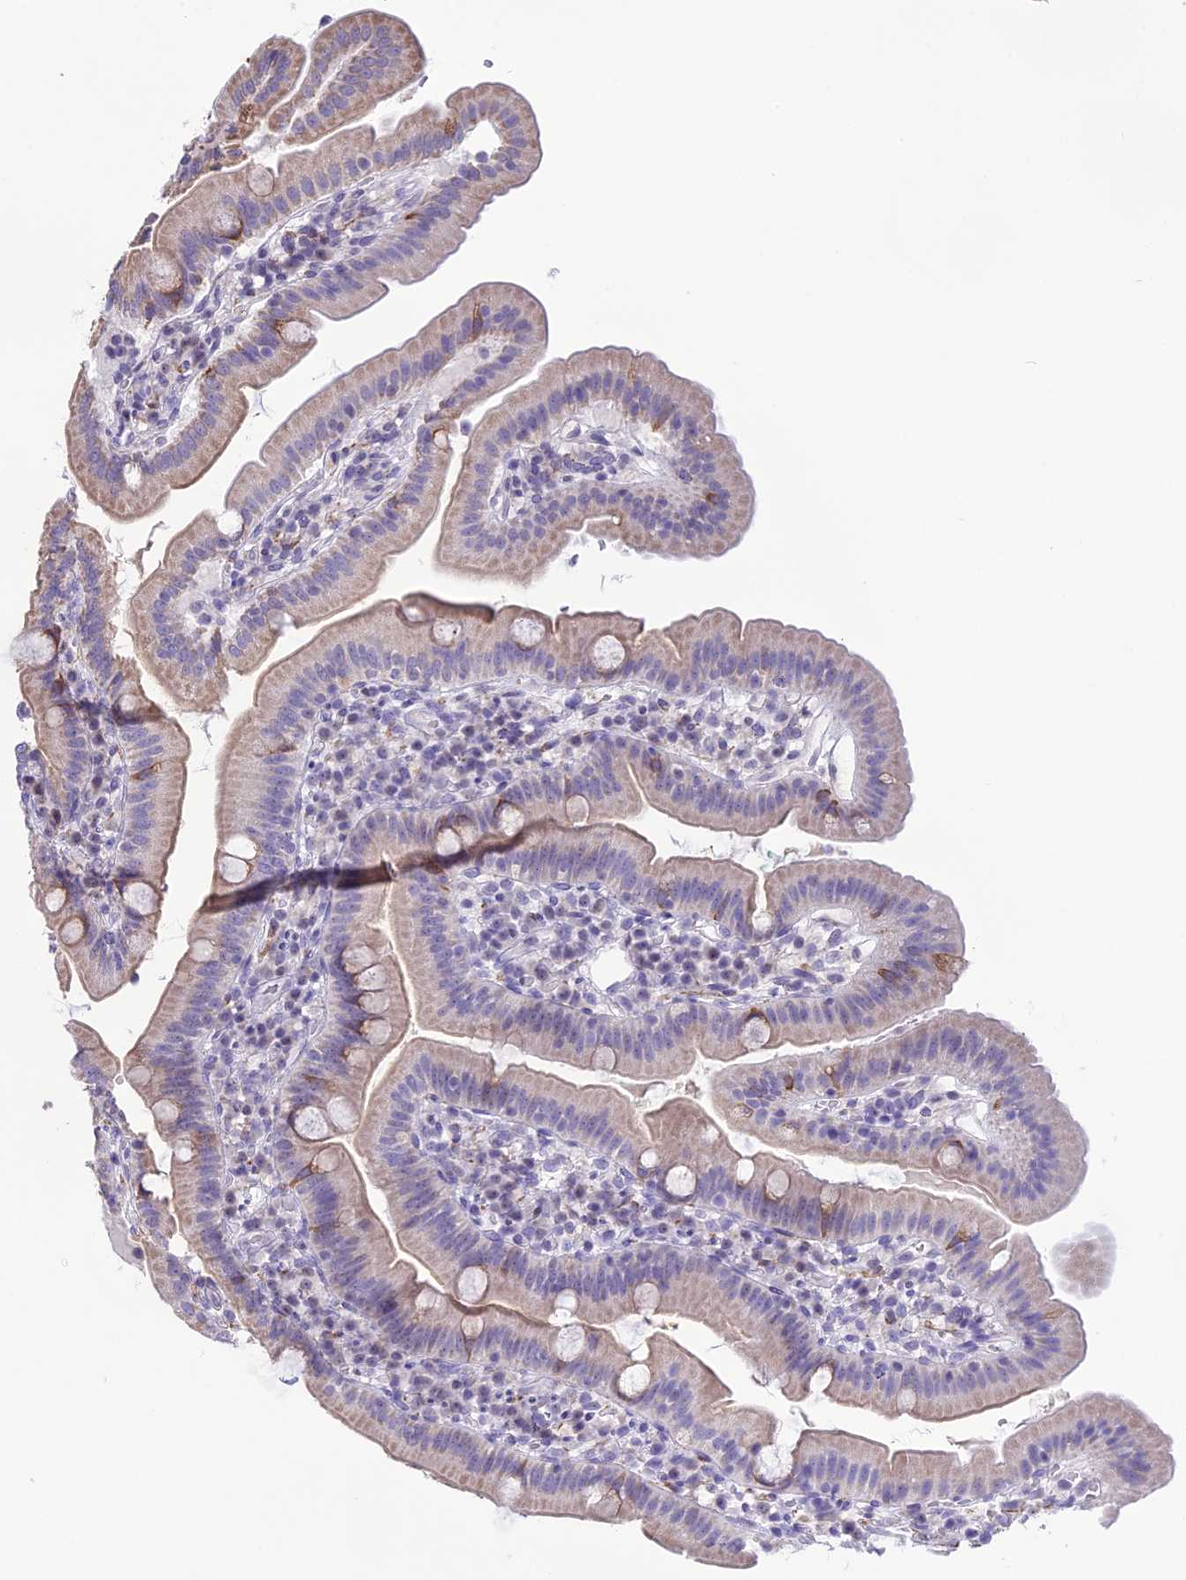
{"staining": {"intensity": "weak", "quantity": "25%-75%", "location": "cytoplasmic/membranous,nuclear"}, "tissue": "duodenum", "cell_type": "Glandular cells", "image_type": "normal", "snomed": [{"axis": "morphology", "description": "Normal tissue, NOS"}, {"axis": "topography", "description": "Duodenum"}], "caption": "Protein analysis of benign duodenum exhibits weak cytoplasmic/membranous,nuclear positivity in approximately 25%-75% of glandular cells. The staining was performed using DAB, with brown indicating positive protein expression. Nuclei are stained blue with hematoxylin.", "gene": "CMSS1", "patient": {"sex": "female", "age": 67}}